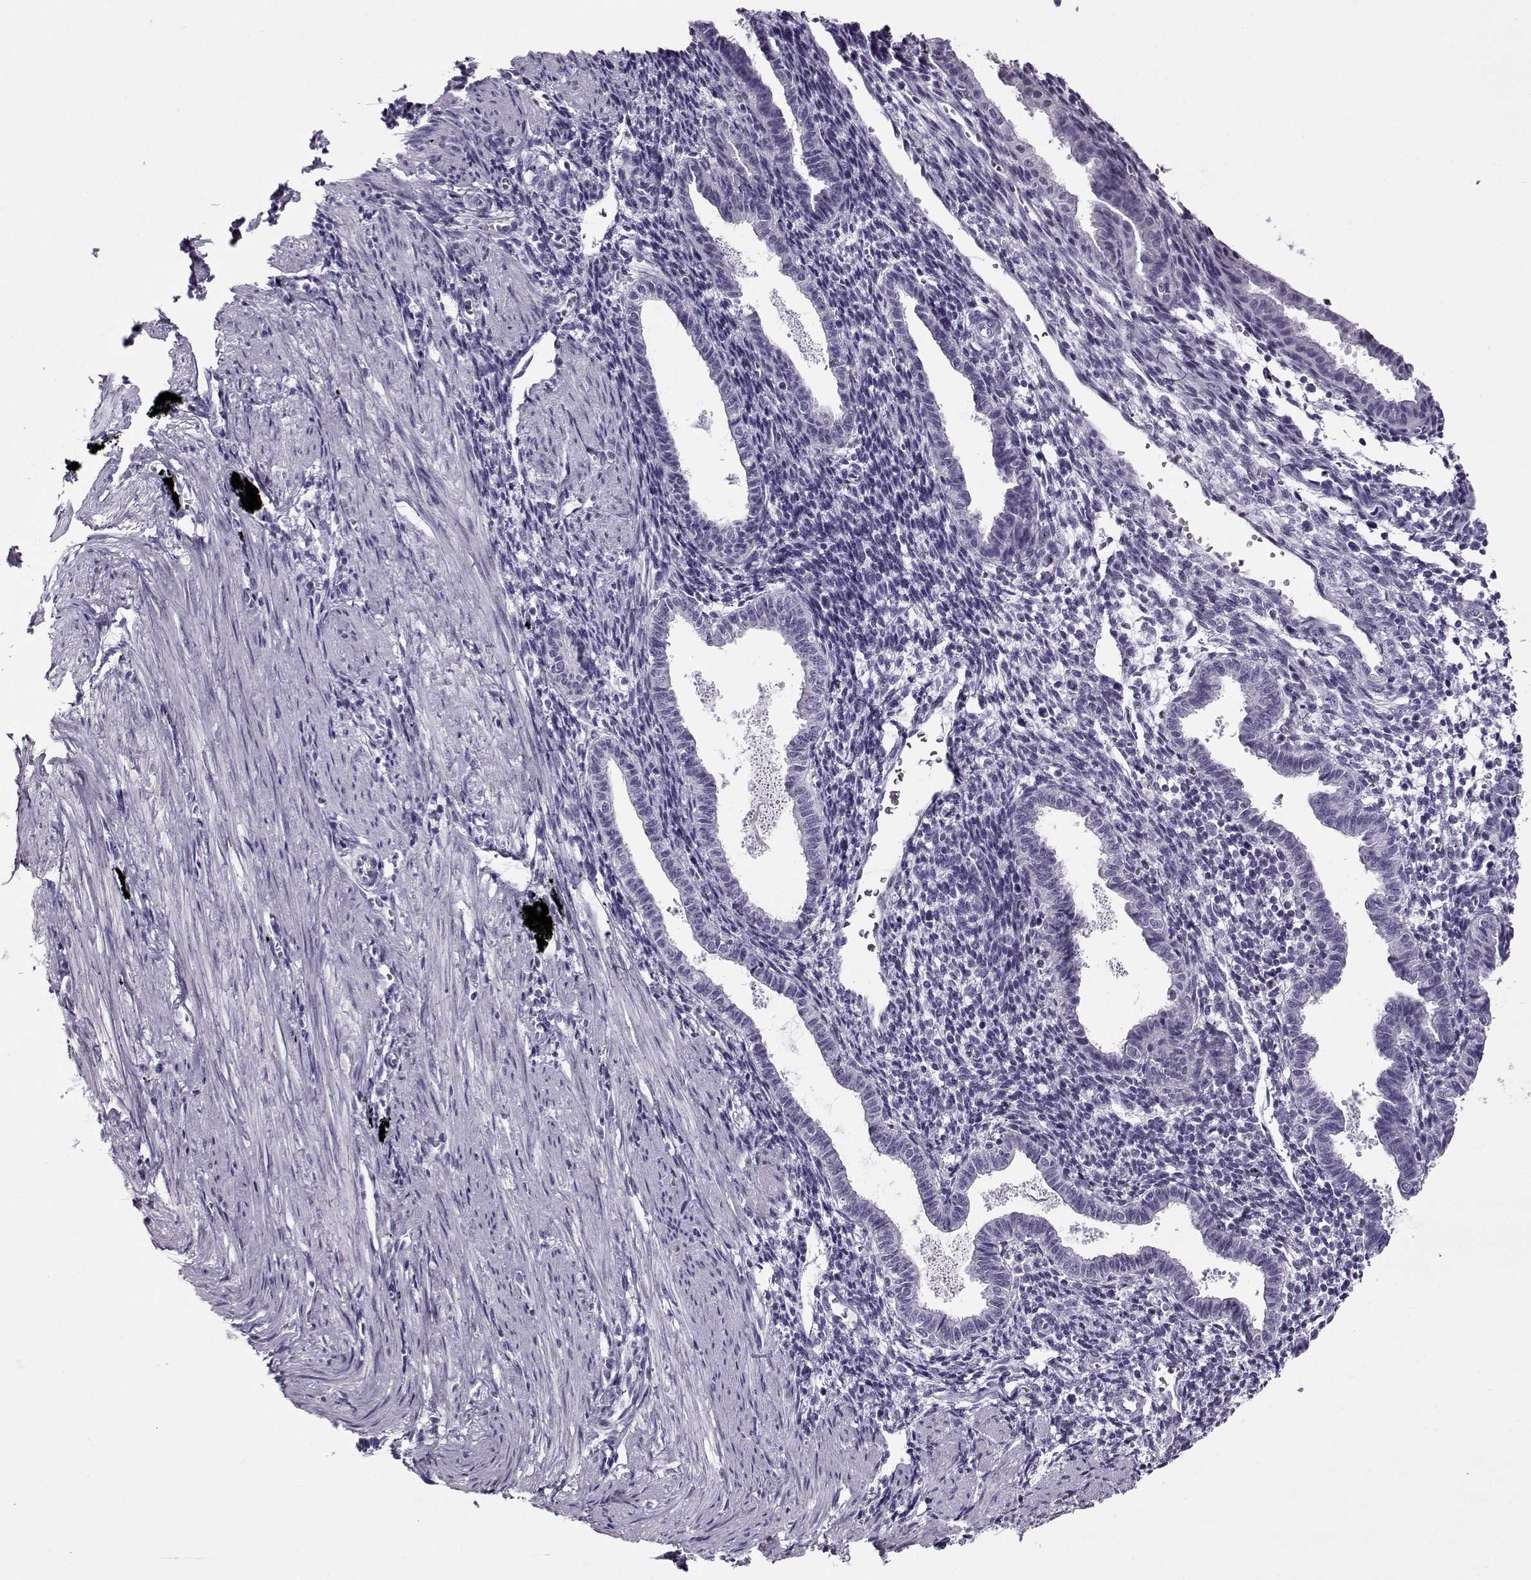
{"staining": {"intensity": "negative", "quantity": "none", "location": "none"}, "tissue": "endometrium", "cell_type": "Cells in endometrial stroma", "image_type": "normal", "snomed": [{"axis": "morphology", "description": "Normal tissue, NOS"}, {"axis": "topography", "description": "Endometrium"}], "caption": "There is no significant expression in cells in endometrial stroma of endometrium. The staining is performed using DAB (3,3'-diaminobenzidine) brown chromogen with nuclei counter-stained in using hematoxylin.", "gene": "GAGE10", "patient": {"sex": "female", "age": 37}}